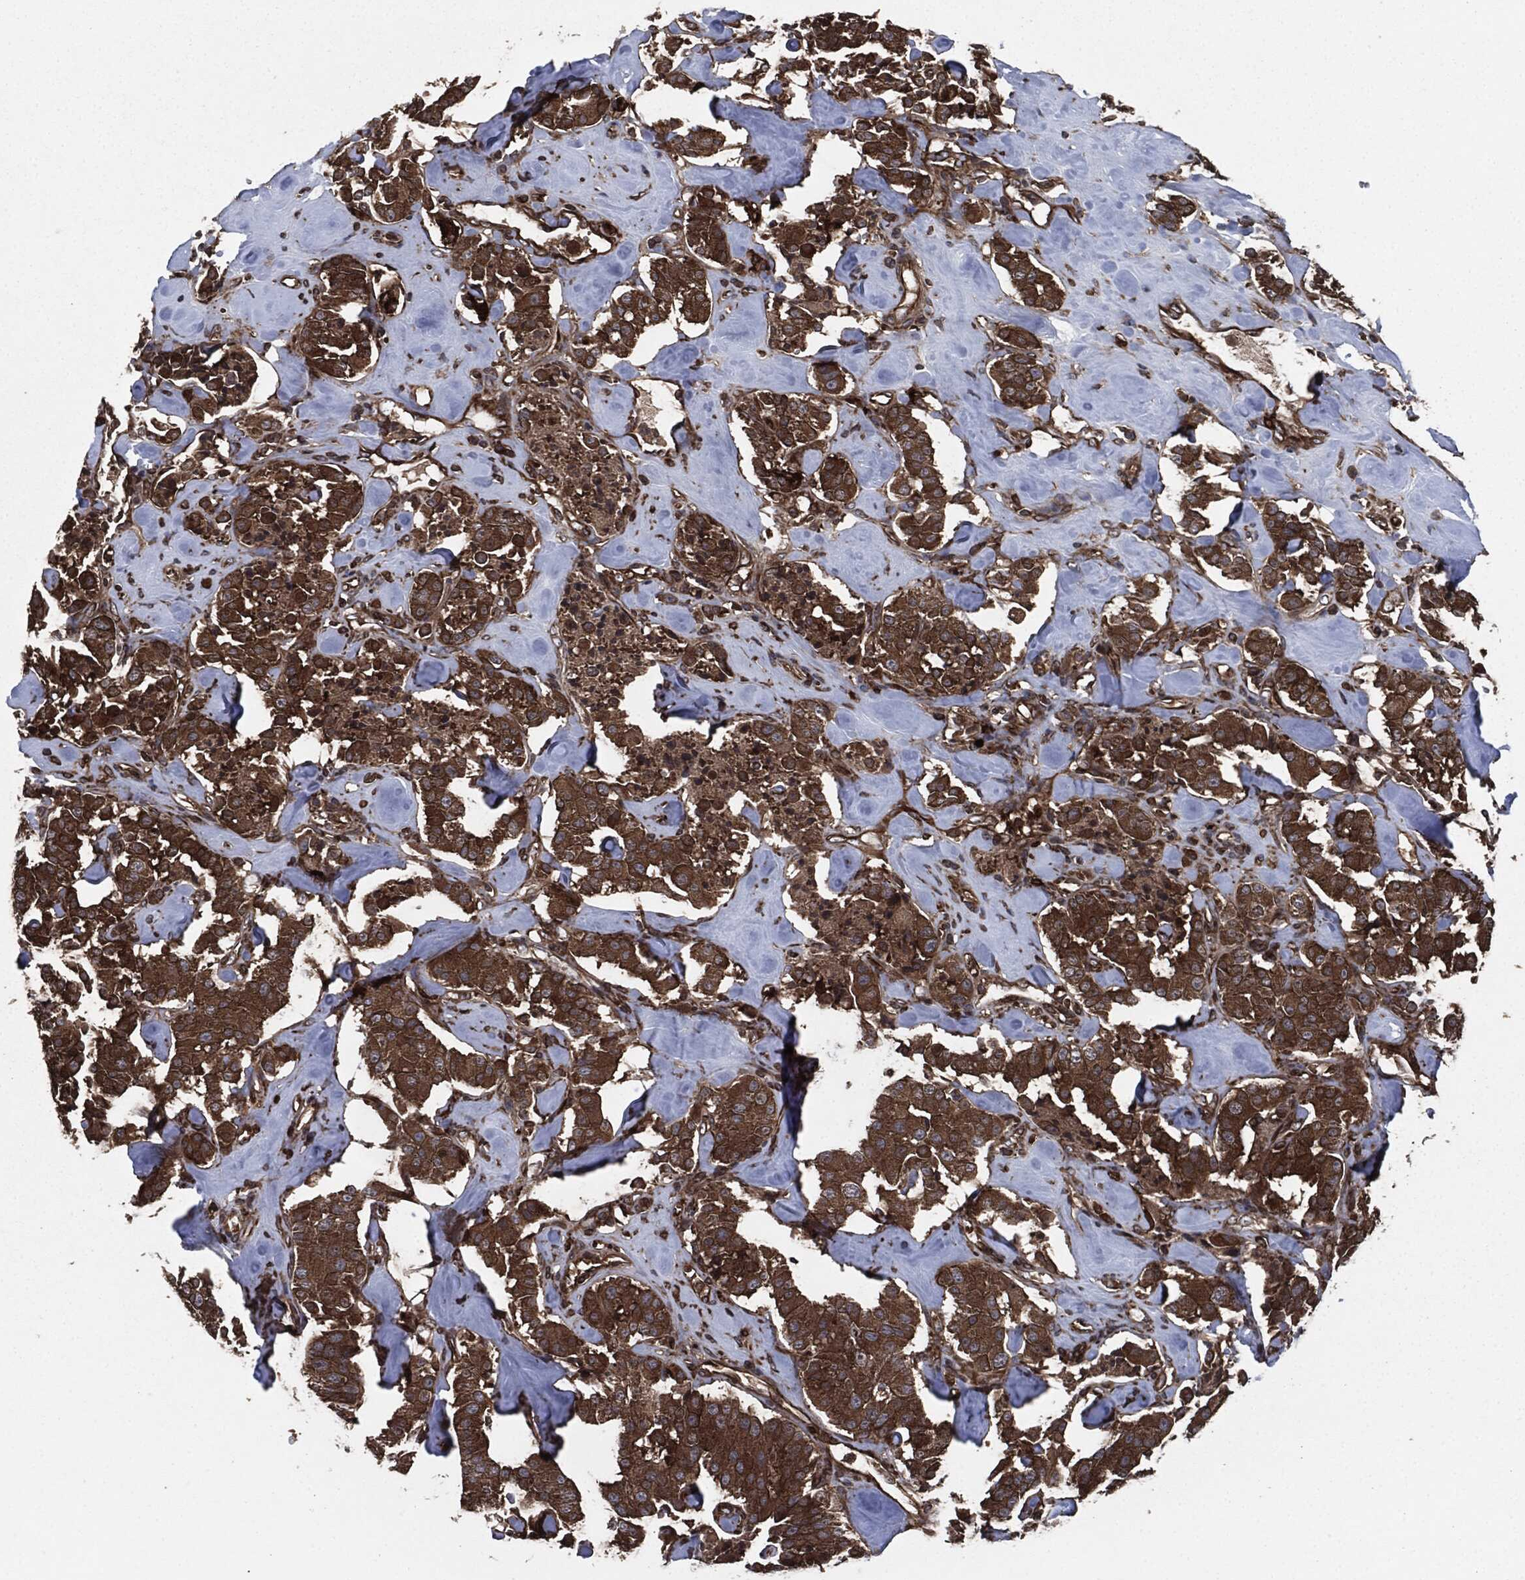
{"staining": {"intensity": "strong", "quantity": ">75%", "location": "cytoplasmic/membranous"}, "tissue": "carcinoid", "cell_type": "Tumor cells", "image_type": "cancer", "snomed": [{"axis": "morphology", "description": "Carcinoid, malignant, NOS"}, {"axis": "topography", "description": "Pancreas"}], "caption": "Human carcinoid stained with a brown dye displays strong cytoplasmic/membranous positive positivity in approximately >75% of tumor cells.", "gene": "RAP1GDS1", "patient": {"sex": "male", "age": 41}}